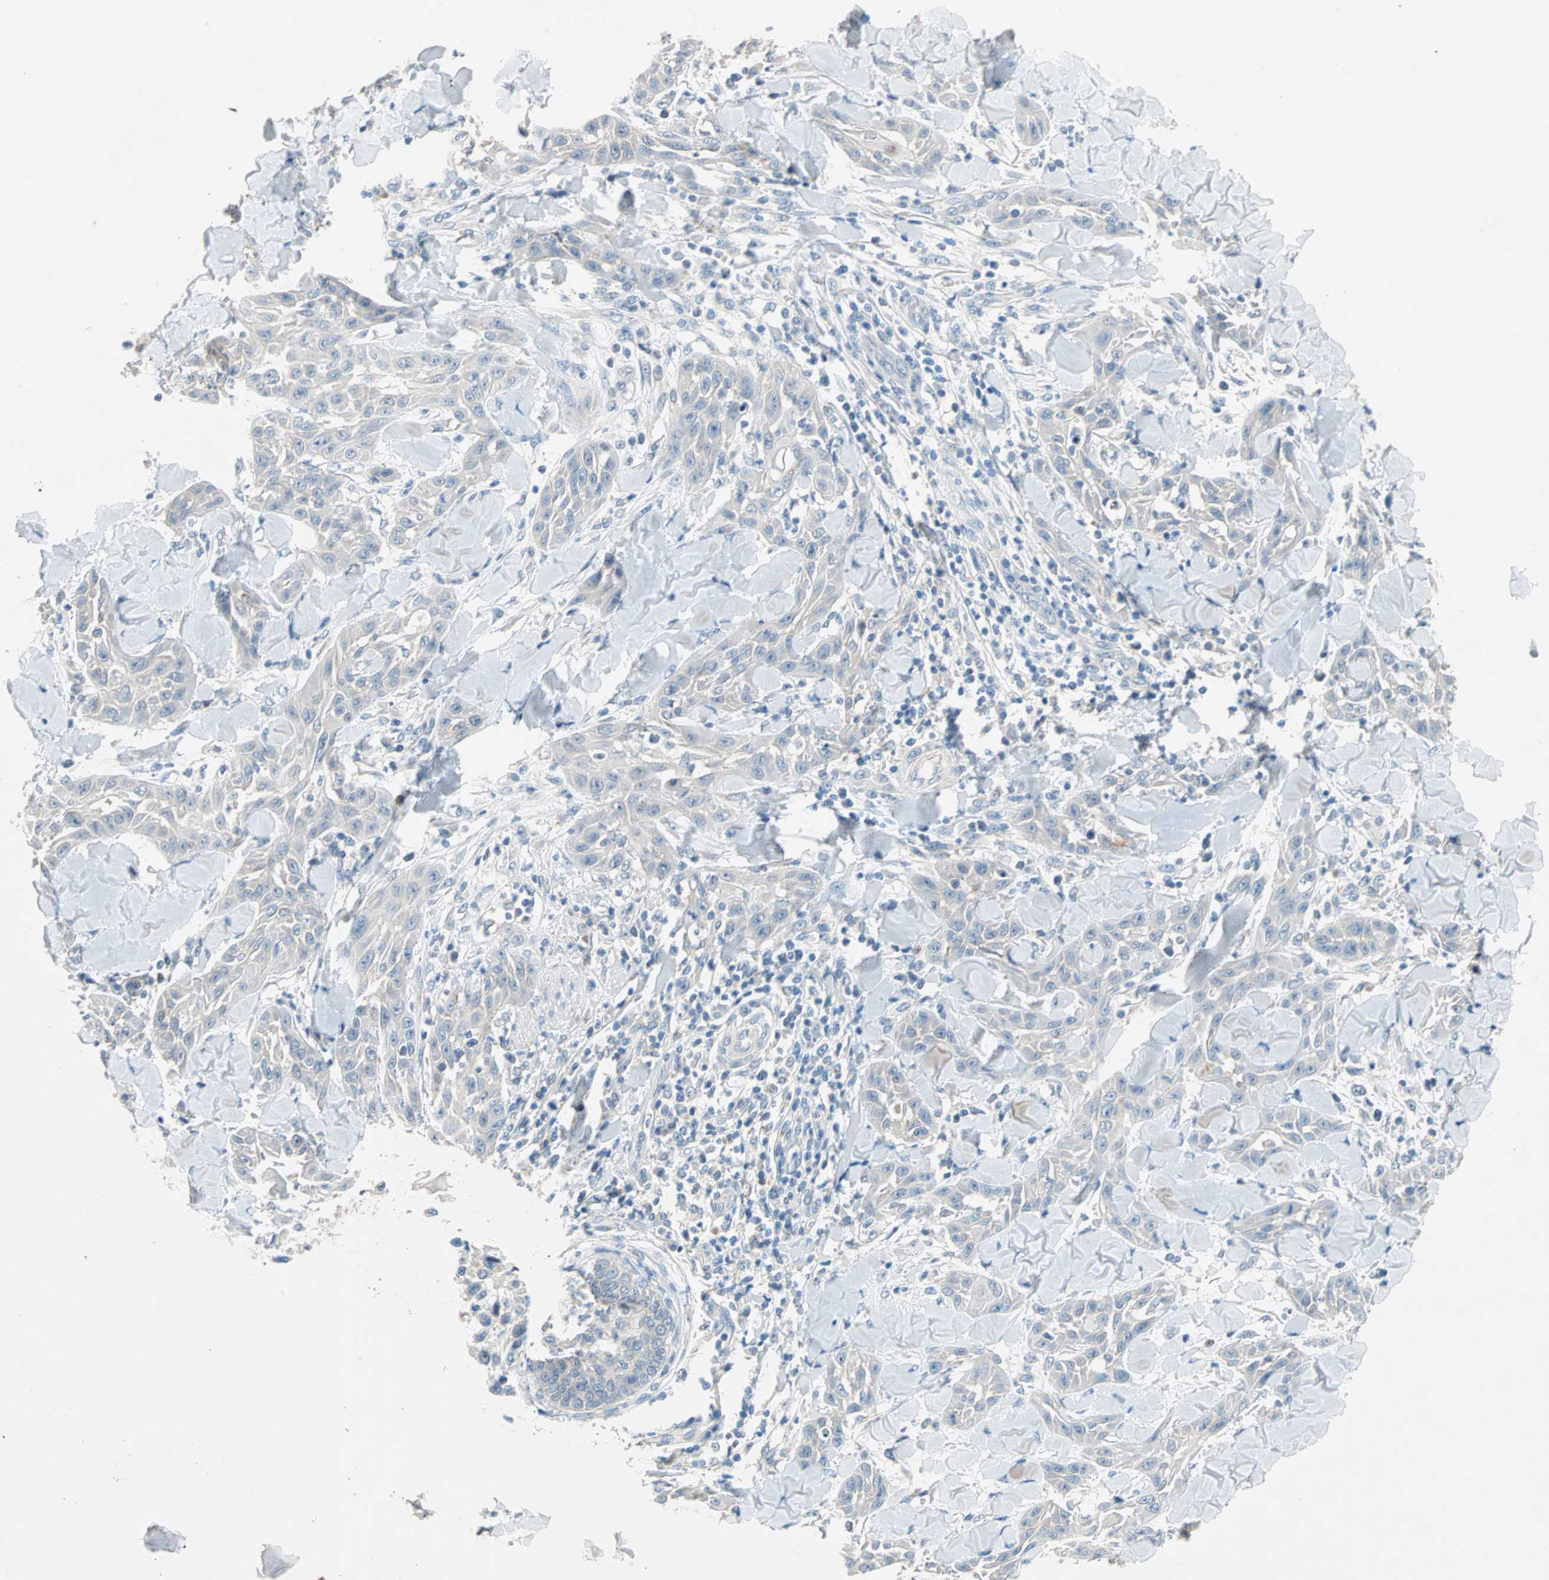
{"staining": {"intensity": "negative", "quantity": "none", "location": "none"}, "tissue": "skin cancer", "cell_type": "Tumor cells", "image_type": "cancer", "snomed": [{"axis": "morphology", "description": "Squamous cell carcinoma, NOS"}, {"axis": "topography", "description": "Skin"}], "caption": "A micrograph of skin cancer stained for a protein exhibits no brown staining in tumor cells.", "gene": "TMEM163", "patient": {"sex": "male", "age": 24}}